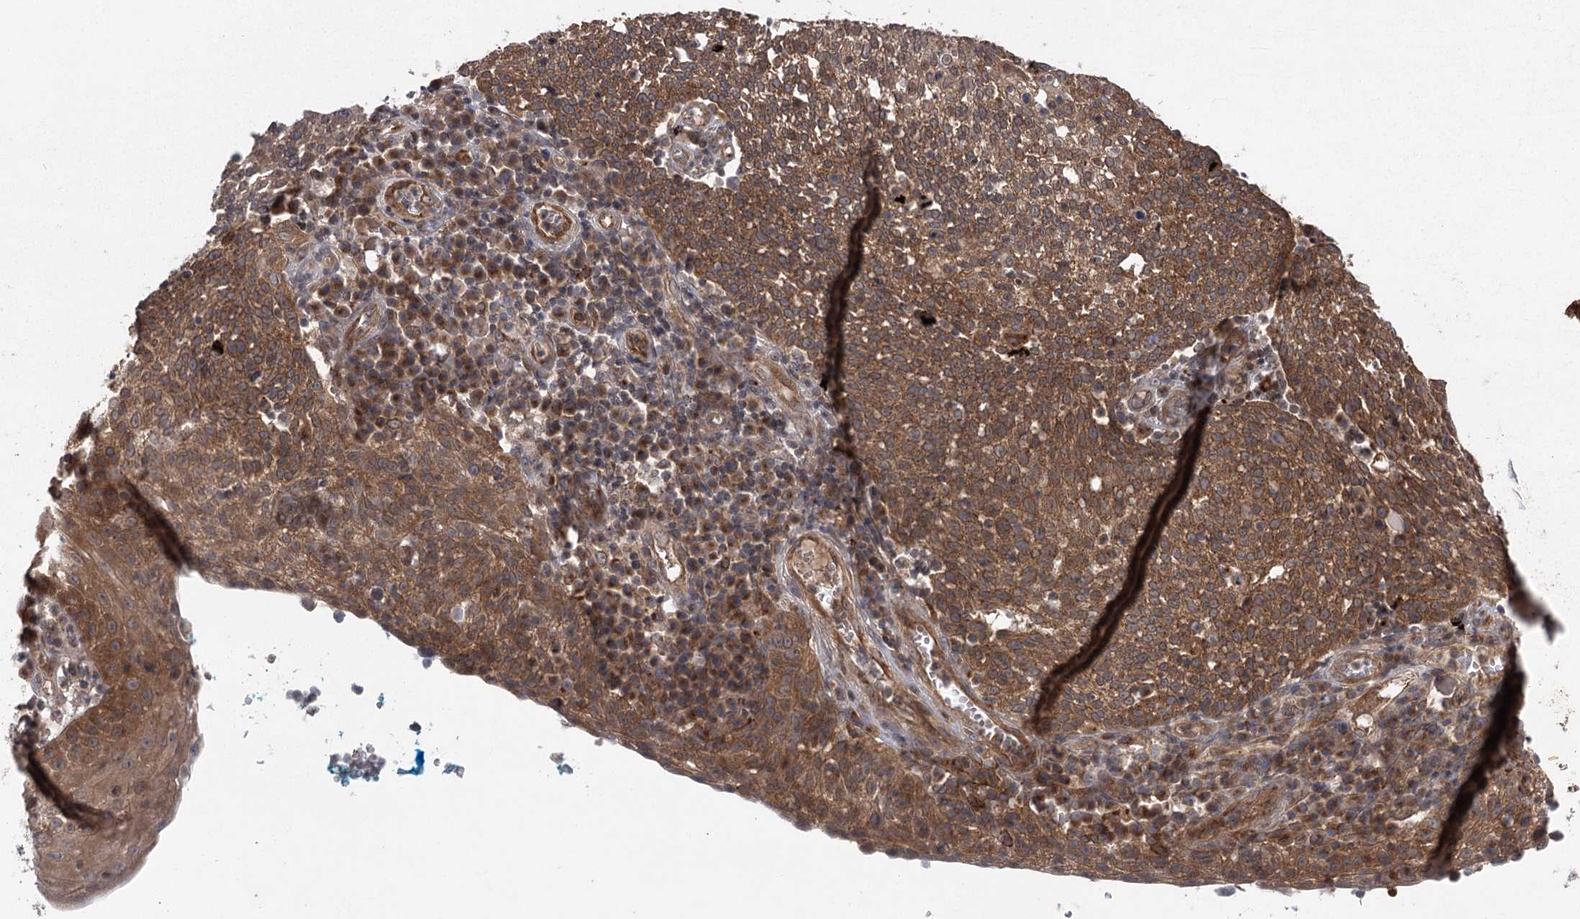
{"staining": {"intensity": "moderate", "quantity": ">75%", "location": "cytoplasmic/membranous"}, "tissue": "cervical cancer", "cell_type": "Tumor cells", "image_type": "cancer", "snomed": [{"axis": "morphology", "description": "Squamous cell carcinoma, NOS"}, {"axis": "topography", "description": "Cervix"}], "caption": "Cervical squamous cell carcinoma stained for a protein demonstrates moderate cytoplasmic/membranous positivity in tumor cells.", "gene": "METTL24", "patient": {"sex": "female", "age": 34}}